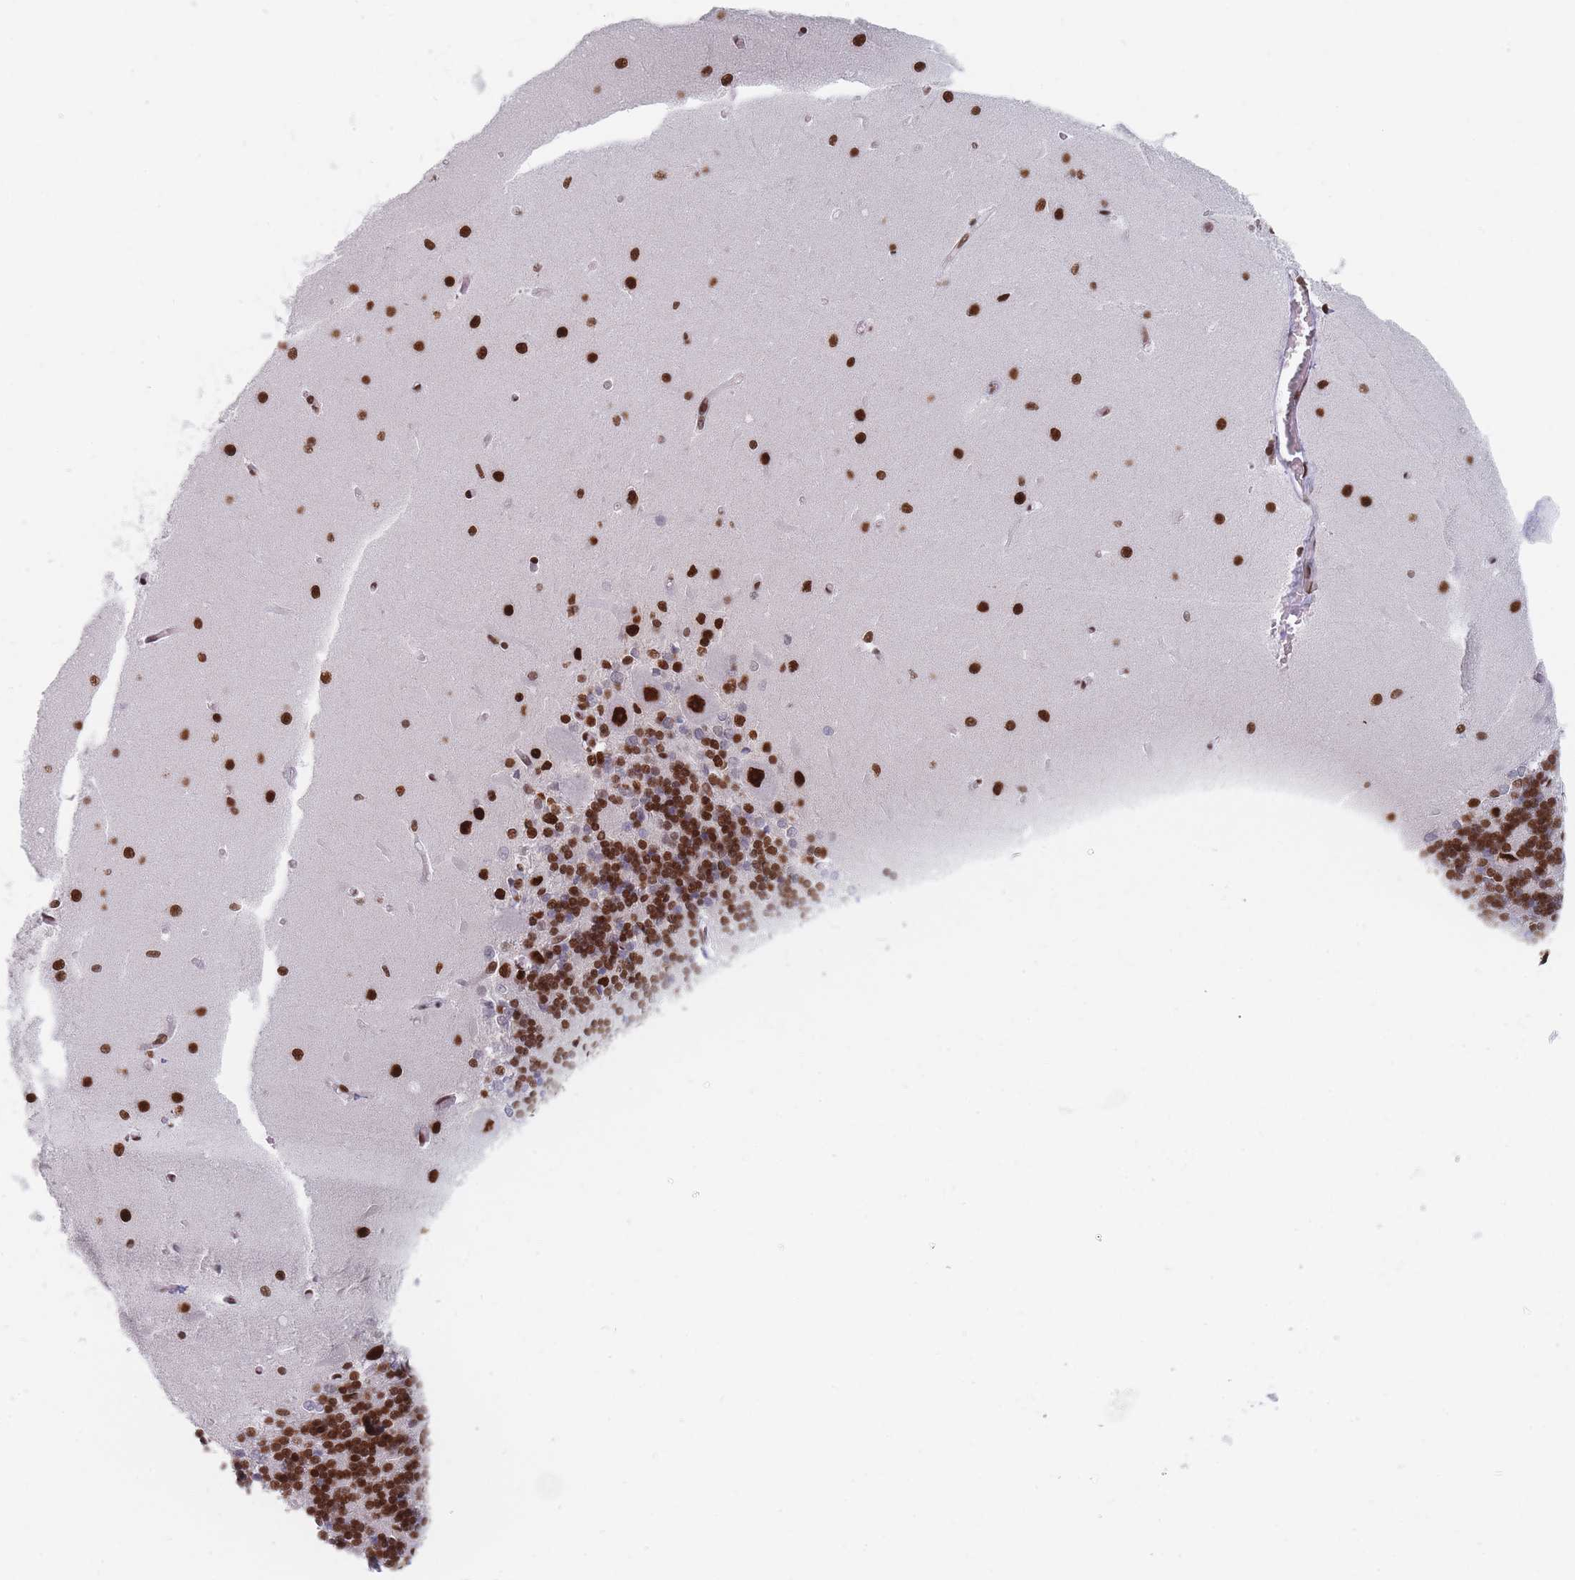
{"staining": {"intensity": "moderate", "quantity": "25%-75%", "location": "nuclear"}, "tissue": "cerebellum", "cell_type": "Cells in granular layer", "image_type": "normal", "snomed": [{"axis": "morphology", "description": "Normal tissue, NOS"}, {"axis": "topography", "description": "Cerebellum"}], "caption": "Immunohistochemical staining of unremarkable cerebellum displays moderate nuclear protein expression in about 25%-75% of cells in granular layer. The protein of interest is shown in brown color, while the nuclei are stained blue.", "gene": "SAFB2", "patient": {"sex": "male", "age": 37}}